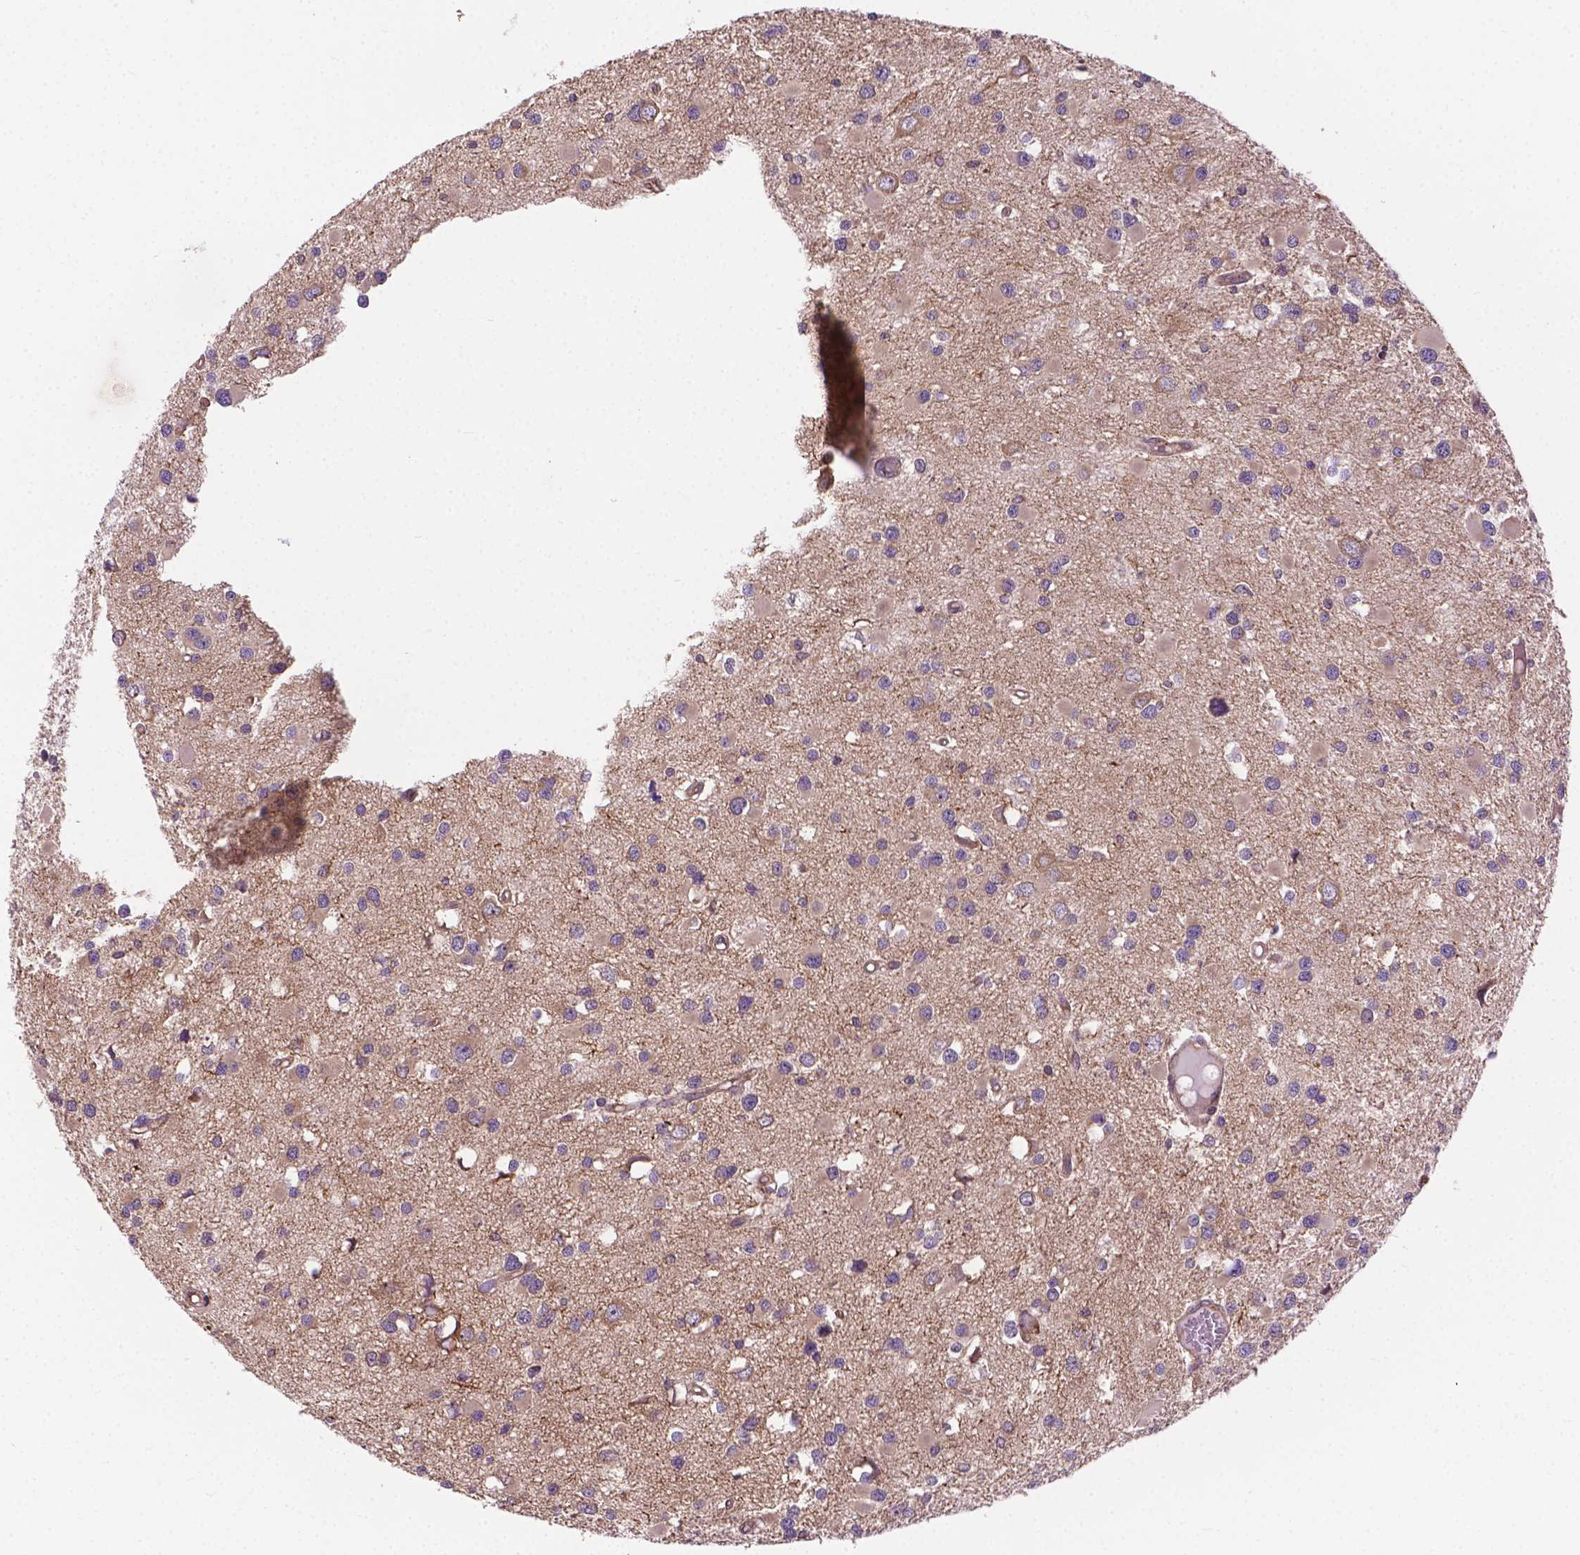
{"staining": {"intensity": "negative", "quantity": "none", "location": "none"}, "tissue": "glioma", "cell_type": "Tumor cells", "image_type": "cancer", "snomed": [{"axis": "morphology", "description": "Glioma, malignant, High grade"}, {"axis": "topography", "description": "Brain"}], "caption": "Immunohistochemical staining of human glioma exhibits no significant positivity in tumor cells.", "gene": "MZT1", "patient": {"sex": "male", "age": 54}}